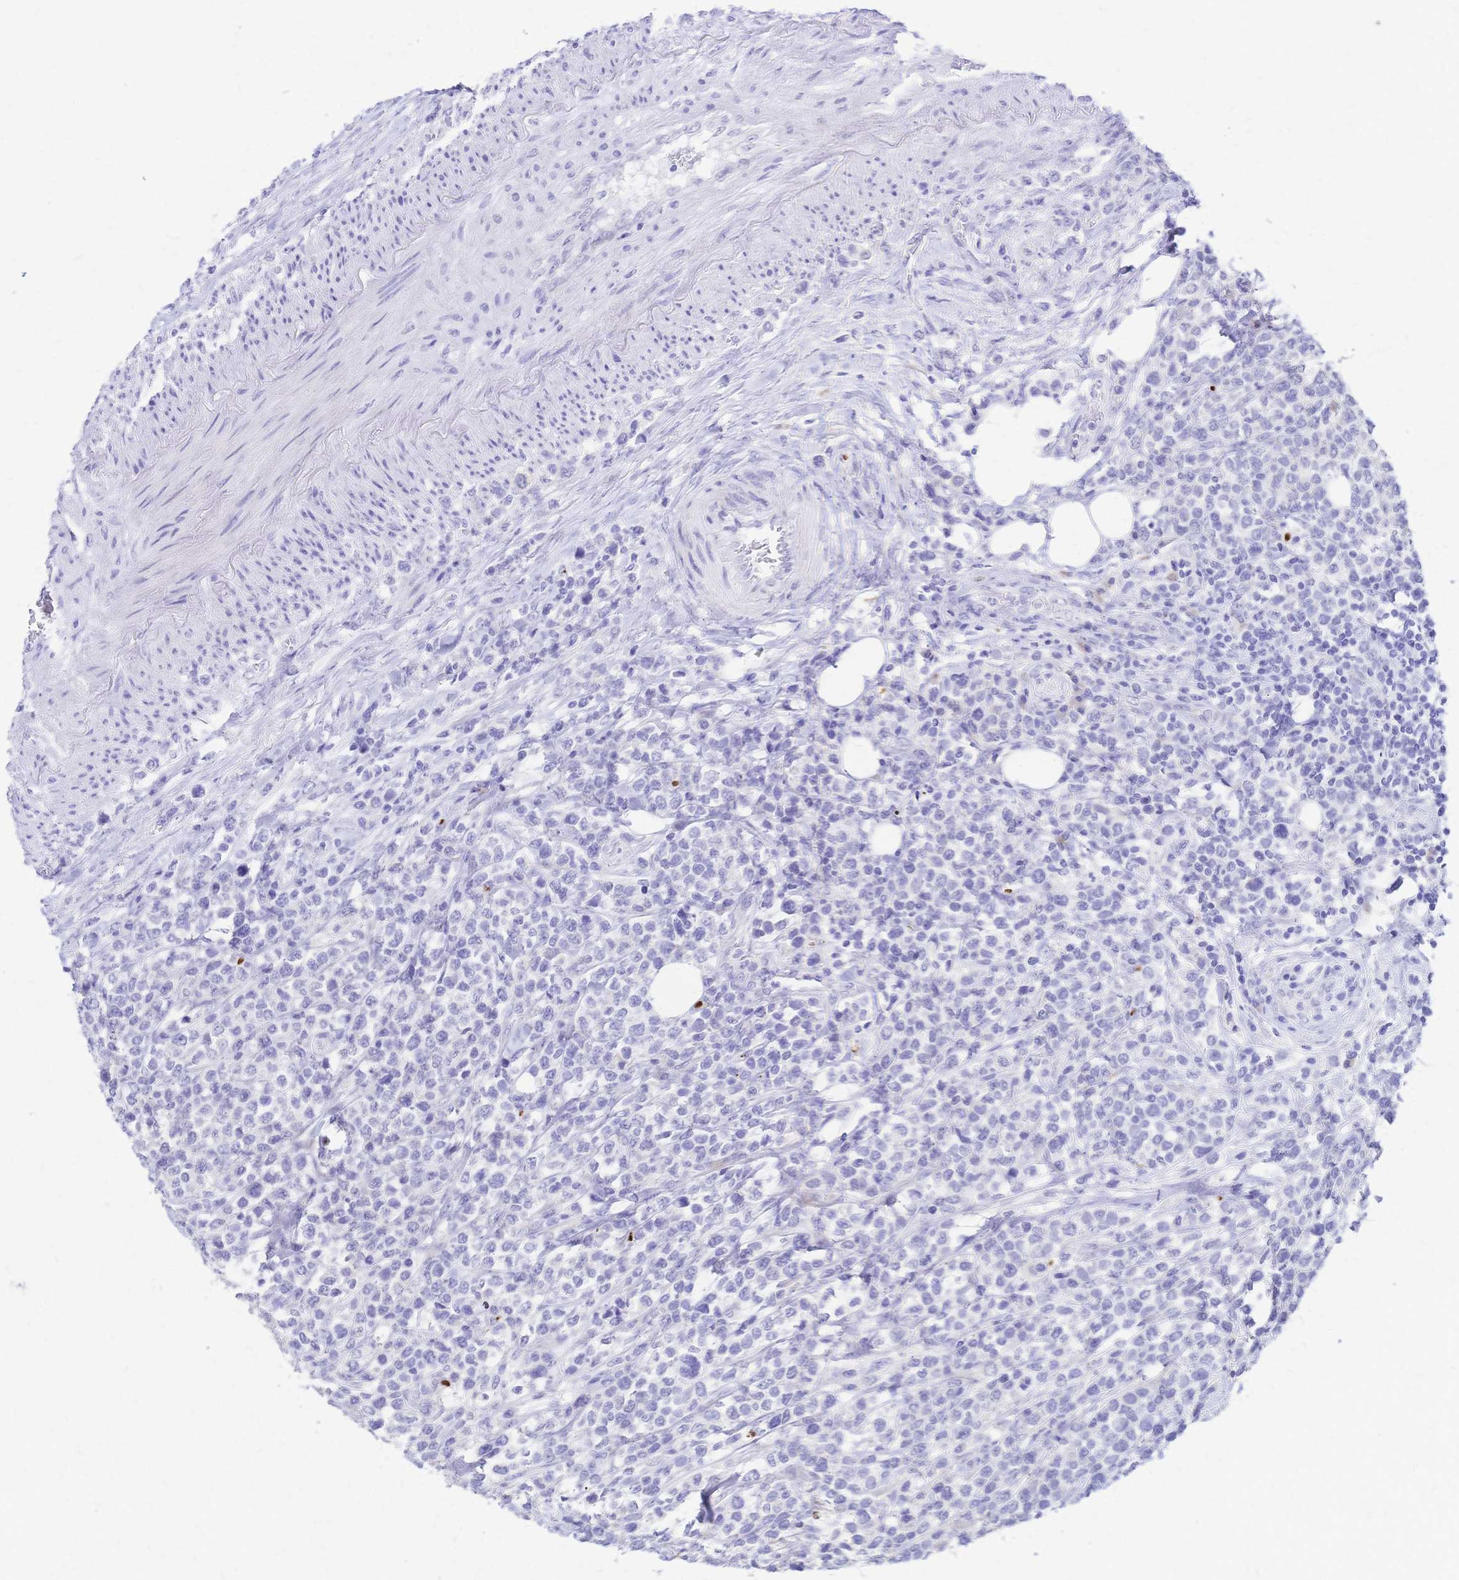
{"staining": {"intensity": "negative", "quantity": "none", "location": "none"}, "tissue": "lymphoma", "cell_type": "Tumor cells", "image_type": "cancer", "snomed": [{"axis": "morphology", "description": "Malignant lymphoma, non-Hodgkin's type, High grade"}, {"axis": "topography", "description": "Soft tissue"}], "caption": "Protein analysis of high-grade malignant lymphoma, non-Hodgkin's type demonstrates no significant expression in tumor cells.", "gene": "GRB7", "patient": {"sex": "female", "age": 56}}